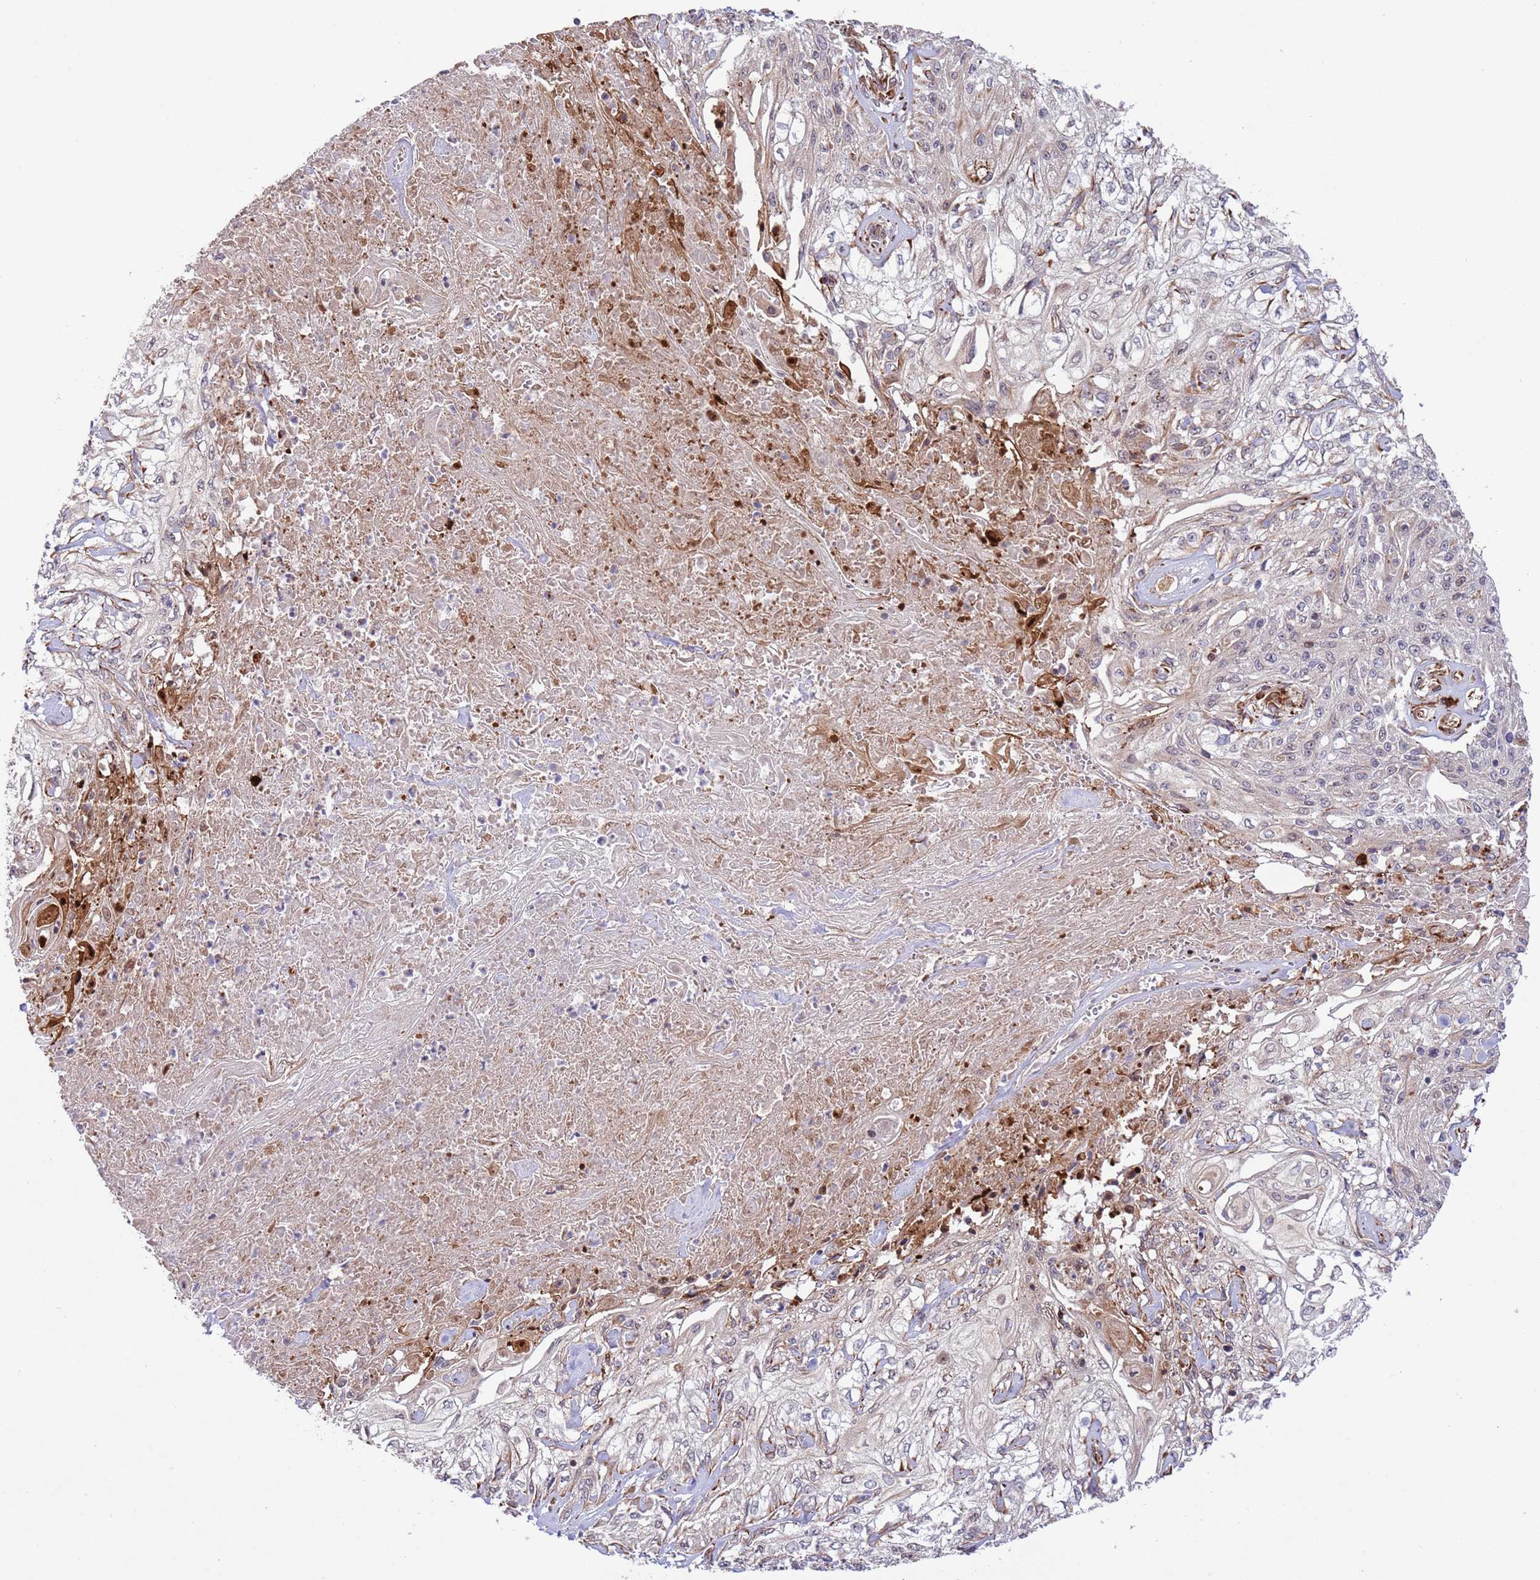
{"staining": {"intensity": "negative", "quantity": "none", "location": "none"}, "tissue": "skin cancer", "cell_type": "Tumor cells", "image_type": "cancer", "snomed": [{"axis": "morphology", "description": "Squamous cell carcinoma, NOS"}, {"axis": "morphology", "description": "Squamous cell carcinoma, metastatic, NOS"}, {"axis": "topography", "description": "Skin"}, {"axis": "topography", "description": "Lymph node"}], "caption": "A high-resolution photomicrograph shows immunohistochemistry staining of skin cancer, which demonstrates no significant positivity in tumor cells.", "gene": "NEK3", "patient": {"sex": "male", "age": 75}}